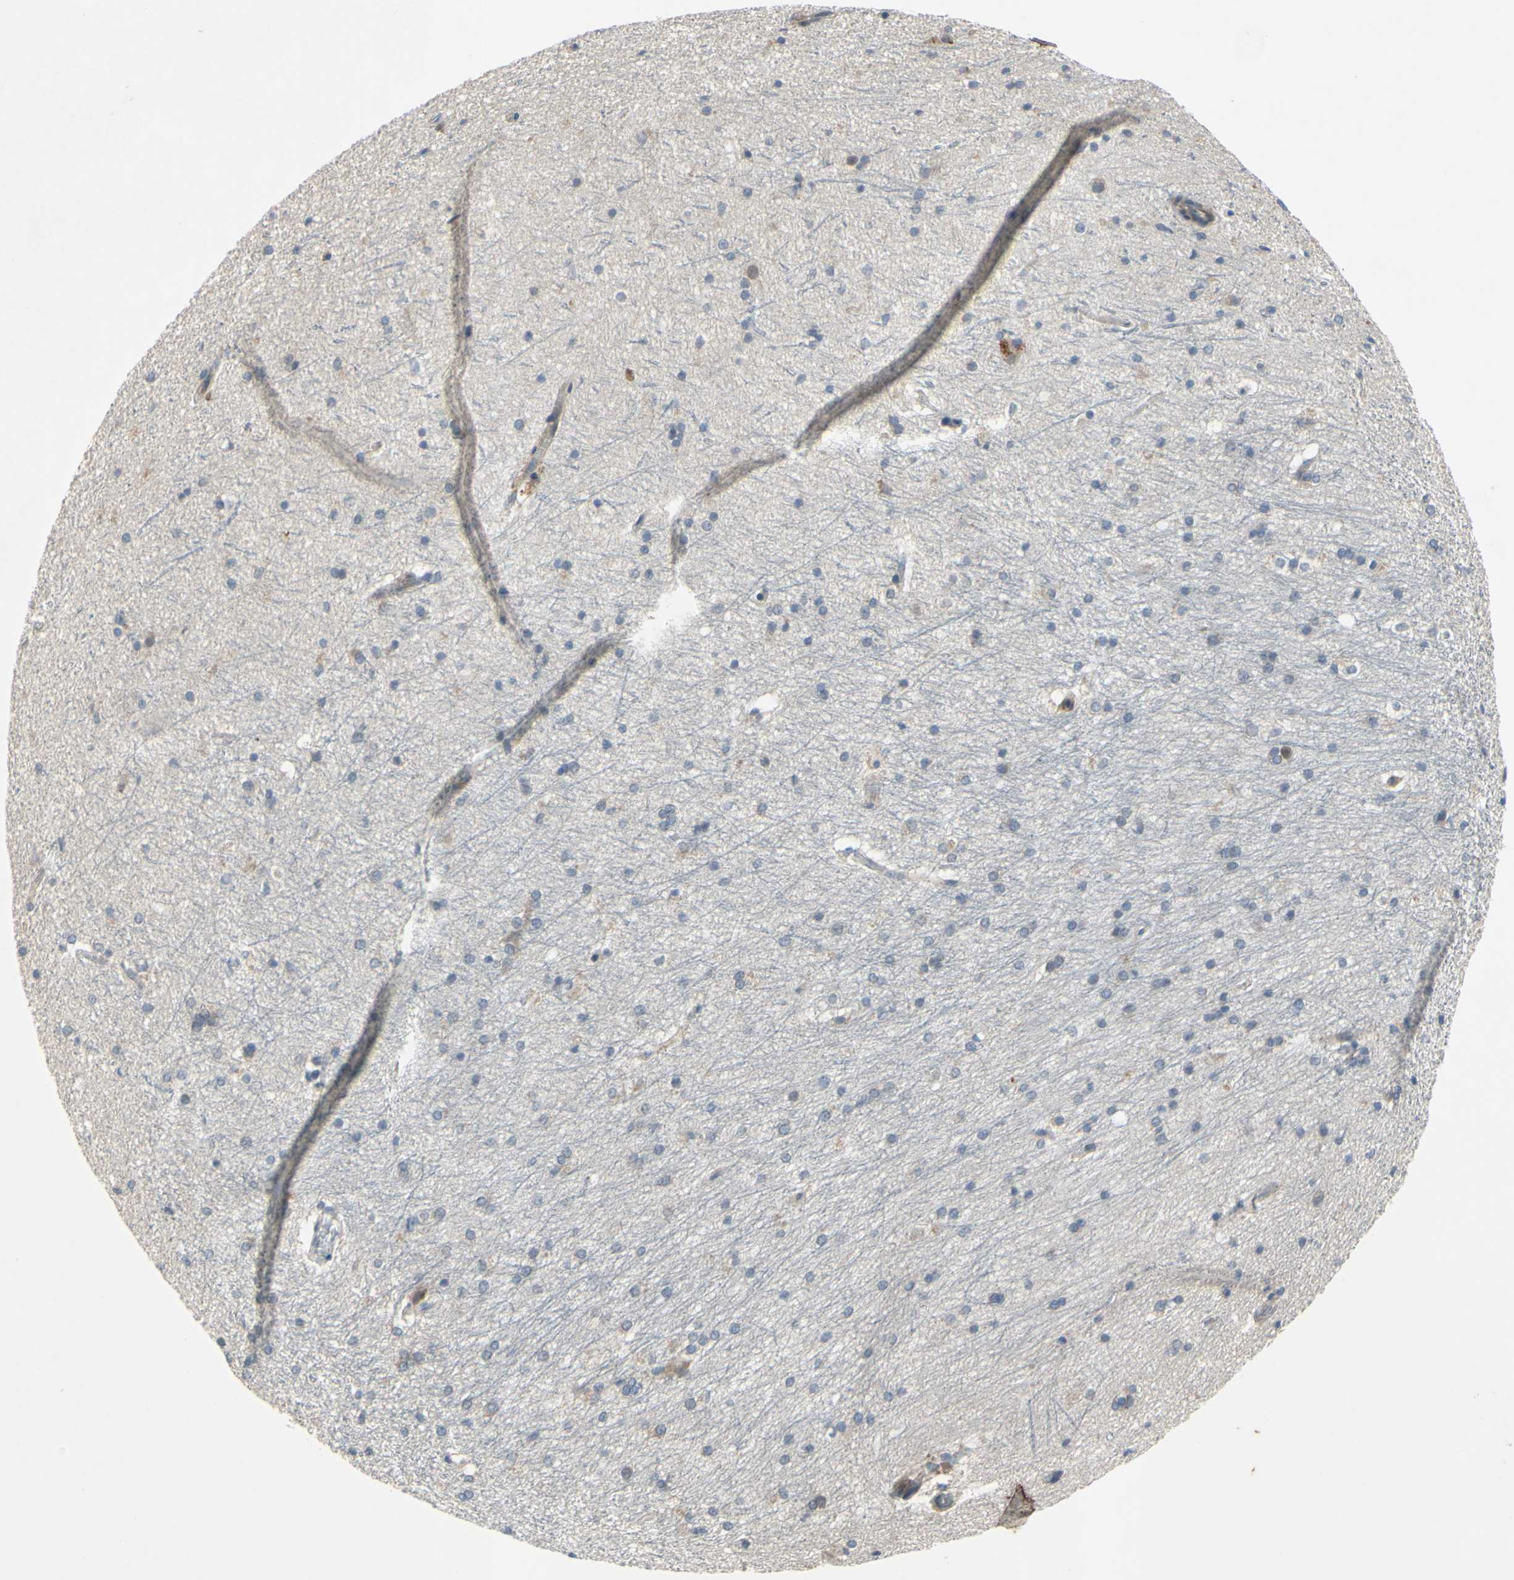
{"staining": {"intensity": "weak", "quantity": "<25%", "location": "cytoplasmic/membranous"}, "tissue": "hippocampus", "cell_type": "Glial cells", "image_type": "normal", "snomed": [{"axis": "morphology", "description": "Normal tissue, NOS"}, {"axis": "topography", "description": "Hippocampus"}], "caption": "Immunohistochemistry (IHC) histopathology image of normal hippocampus: hippocampus stained with DAB reveals no significant protein positivity in glial cells. (DAB immunohistochemistry (IHC), high magnification).", "gene": "XIAP", "patient": {"sex": "female", "age": 19}}